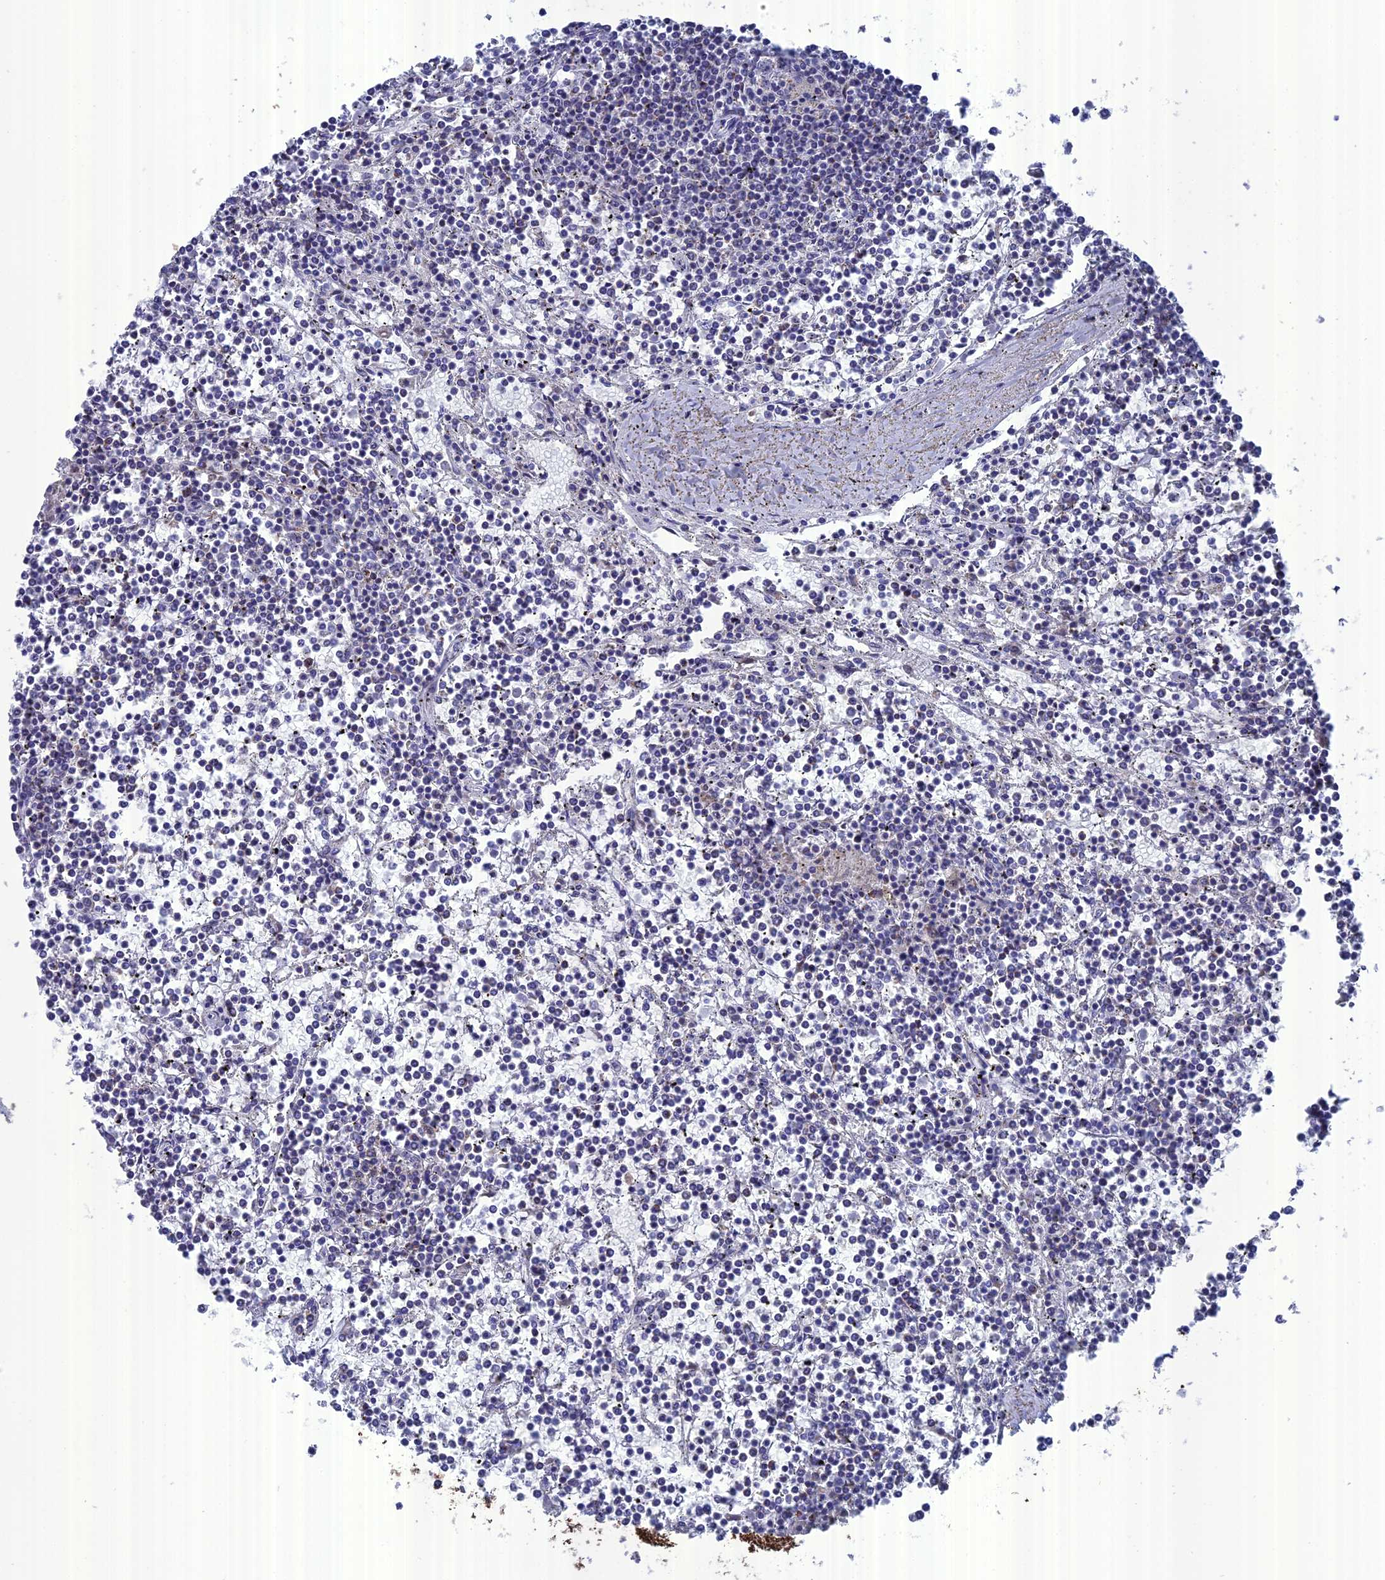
{"staining": {"intensity": "negative", "quantity": "none", "location": "none"}, "tissue": "lymphoma", "cell_type": "Tumor cells", "image_type": "cancer", "snomed": [{"axis": "morphology", "description": "Malignant lymphoma, non-Hodgkin's type, Low grade"}, {"axis": "topography", "description": "Spleen"}], "caption": "IHC of human low-grade malignant lymphoma, non-Hodgkin's type shows no expression in tumor cells.", "gene": "TMEM161A", "patient": {"sex": "female", "age": 19}}